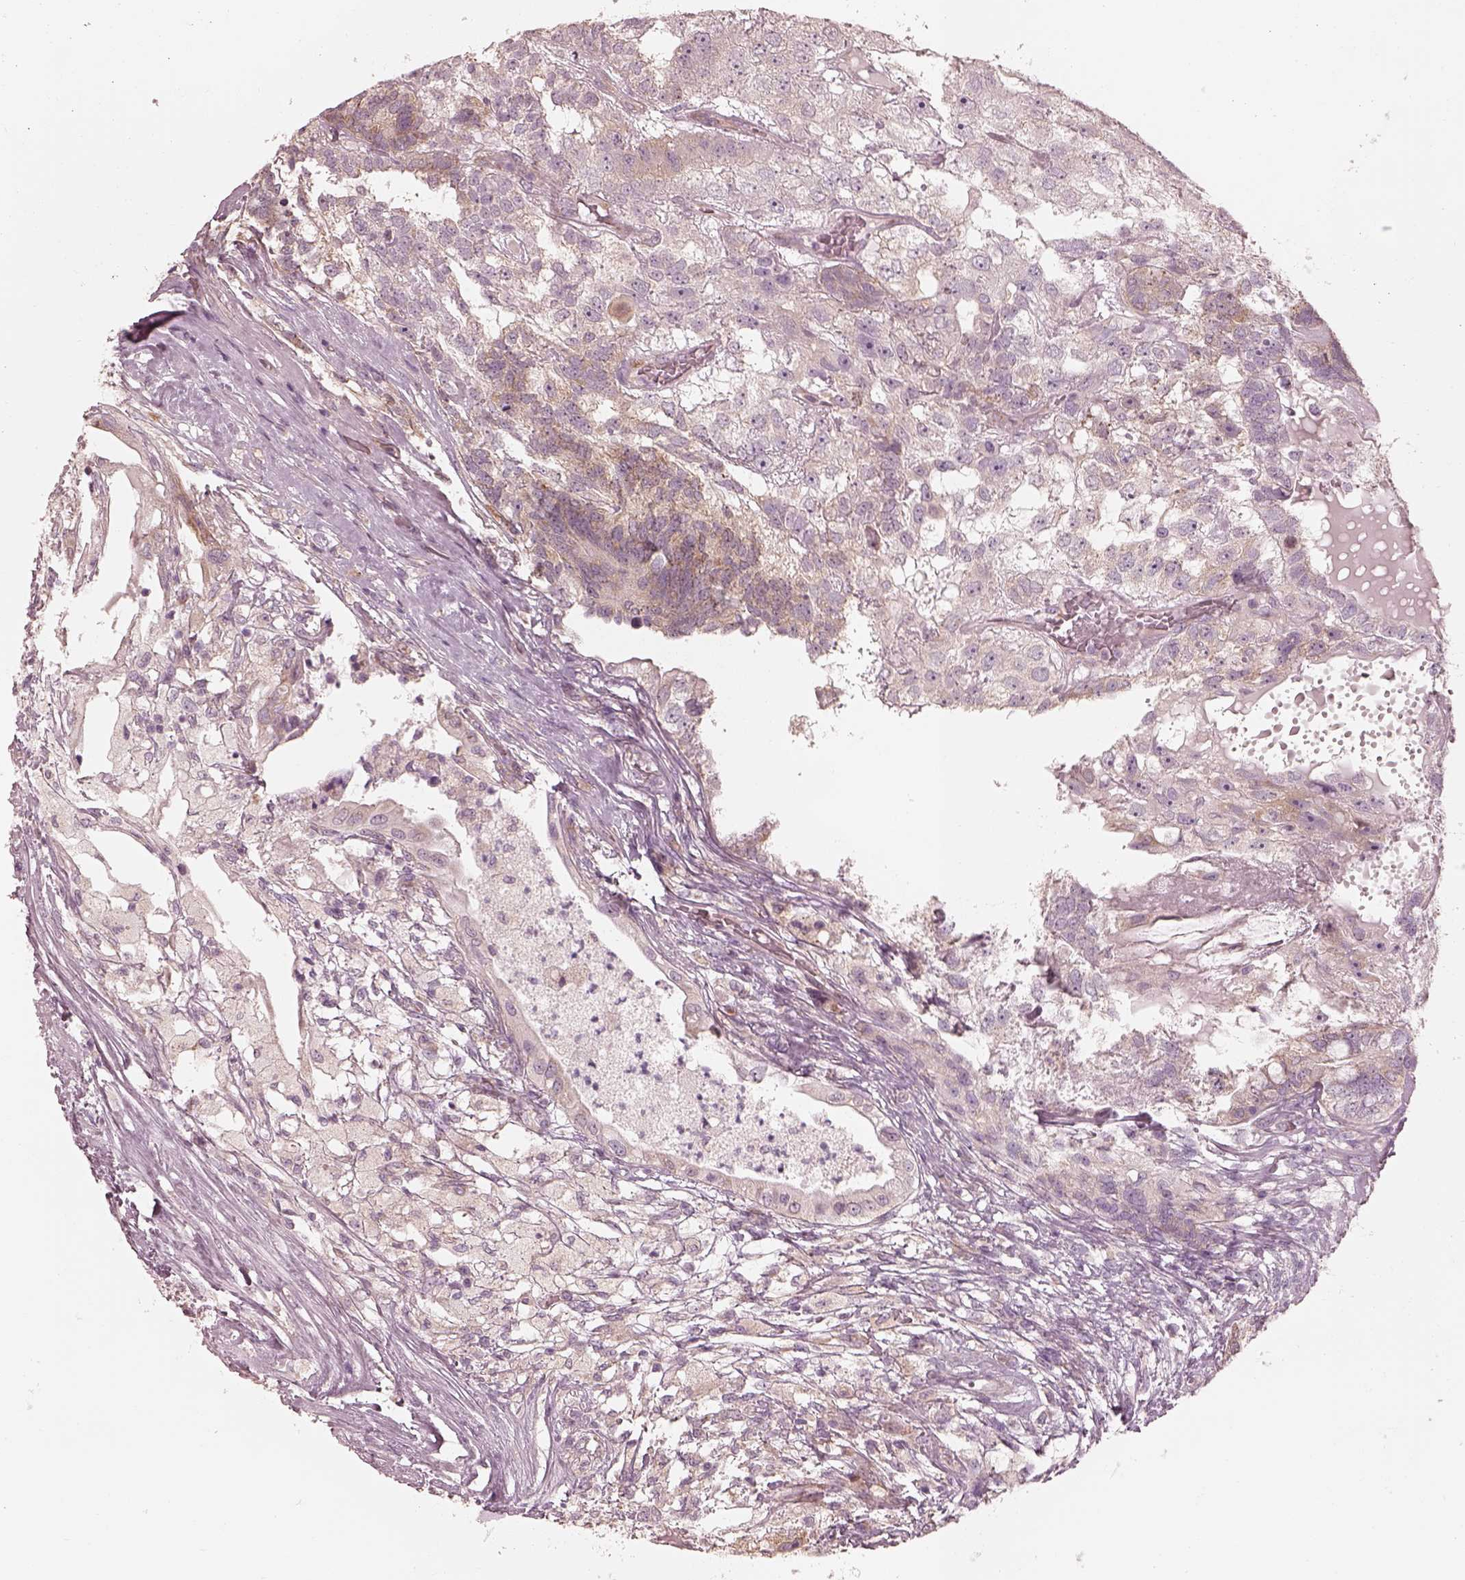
{"staining": {"intensity": "negative", "quantity": "none", "location": "none"}, "tissue": "testis cancer", "cell_type": "Tumor cells", "image_type": "cancer", "snomed": [{"axis": "morphology", "description": "Seminoma, NOS"}, {"axis": "morphology", "description": "Carcinoma, Embryonal, NOS"}, {"axis": "topography", "description": "Testis"}], "caption": "DAB (3,3'-diaminobenzidine) immunohistochemical staining of human embryonal carcinoma (testis) demonstrates no significant expression in tumor cells. (Brightfield microscopy of DAB (3,3'-diaminobenzidine) immunohistochemistry at high magnification).", "gene": "RAB3C", "patient": {"sex": "male", "age": 41}}